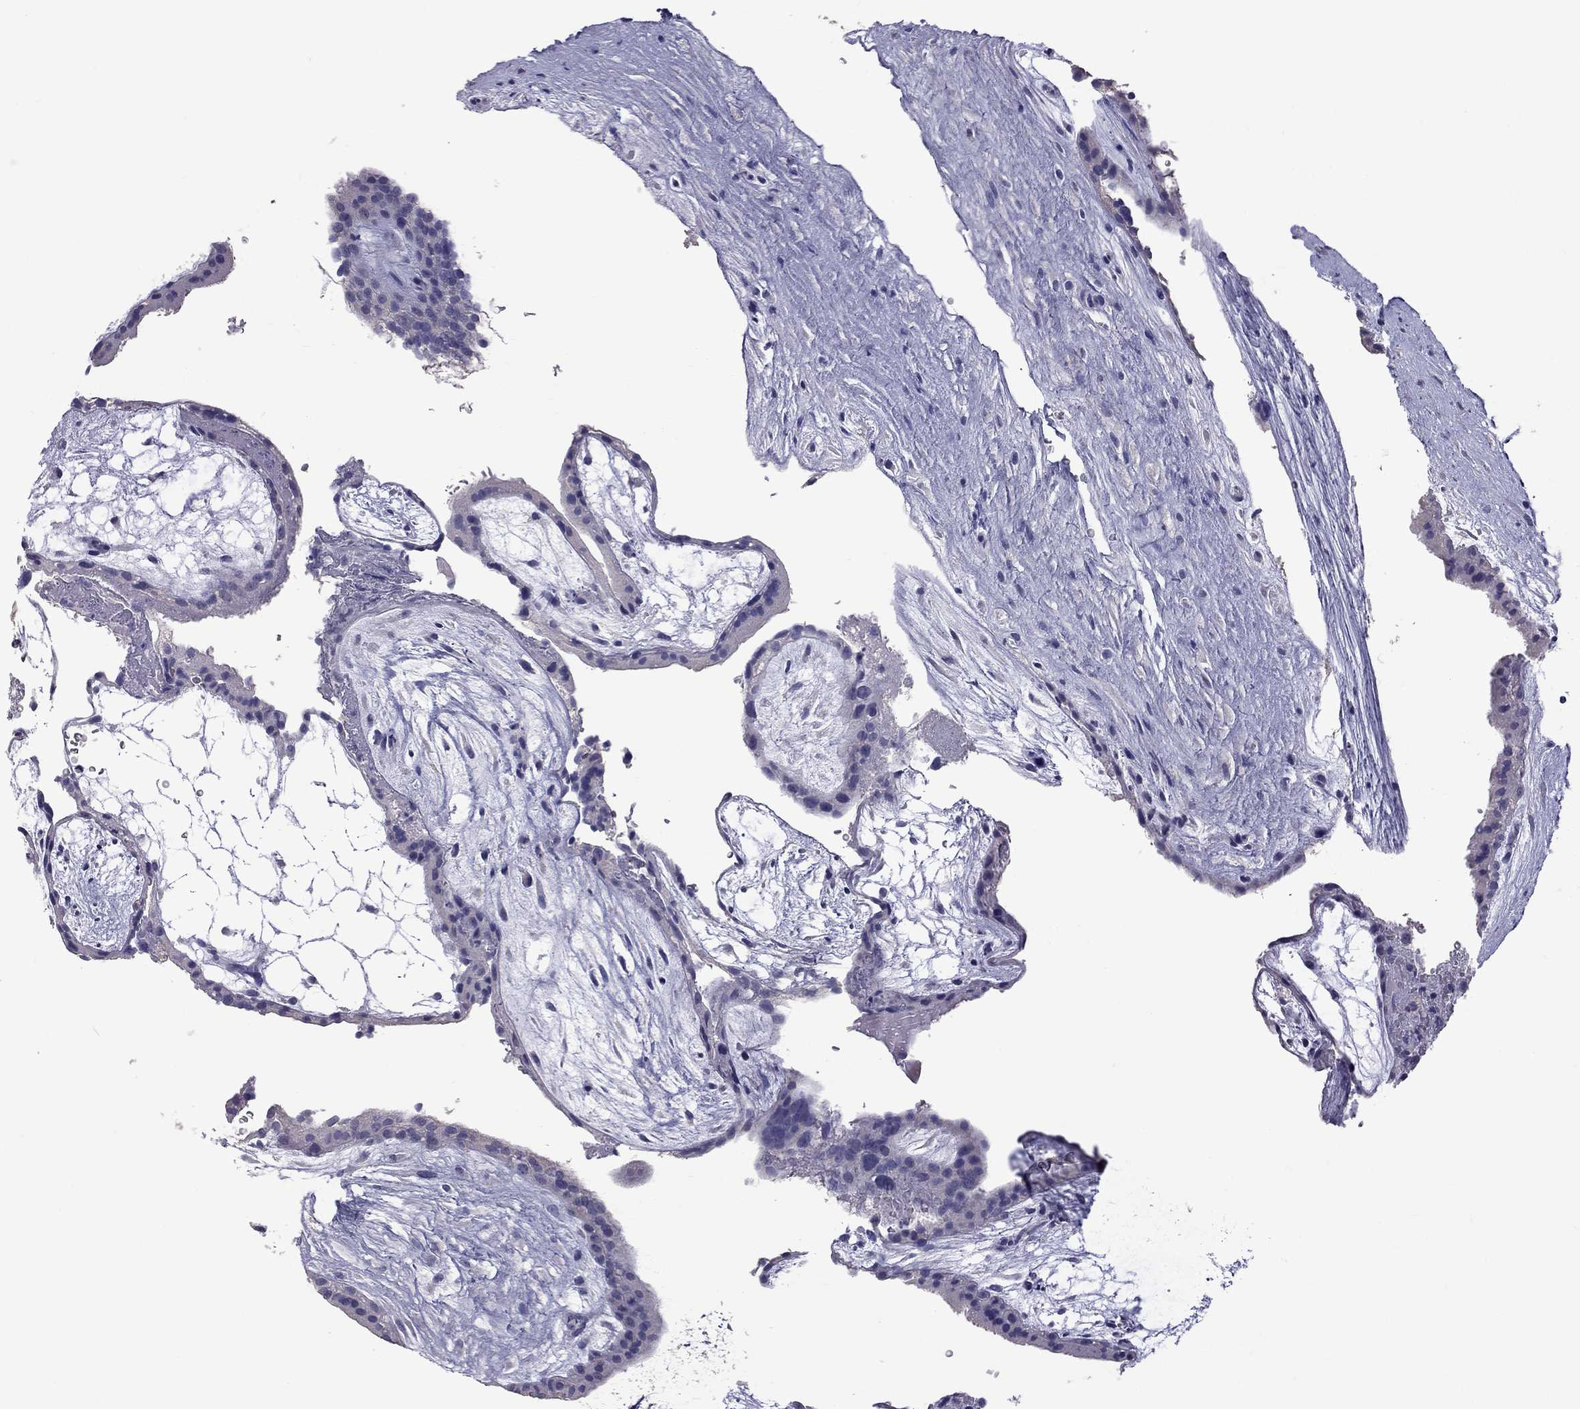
{"staining": {"intensity": "negative", "quantity": "none", "location": "none"}, "tissue": "placenta", "cell_type": "Decidual cells", "image_type": "normal", "snomed": [{"axis": "morphology", "description": "Normal tissue, NOS"}, {"axis": "topography", "description": "Placenta"}], "caption": "Immunohistochemical staining of benign placenta exhibits no significant staining in decidual cells.", "gene": "CFAP91", "patient": {"sex": "female", "age": 19}}